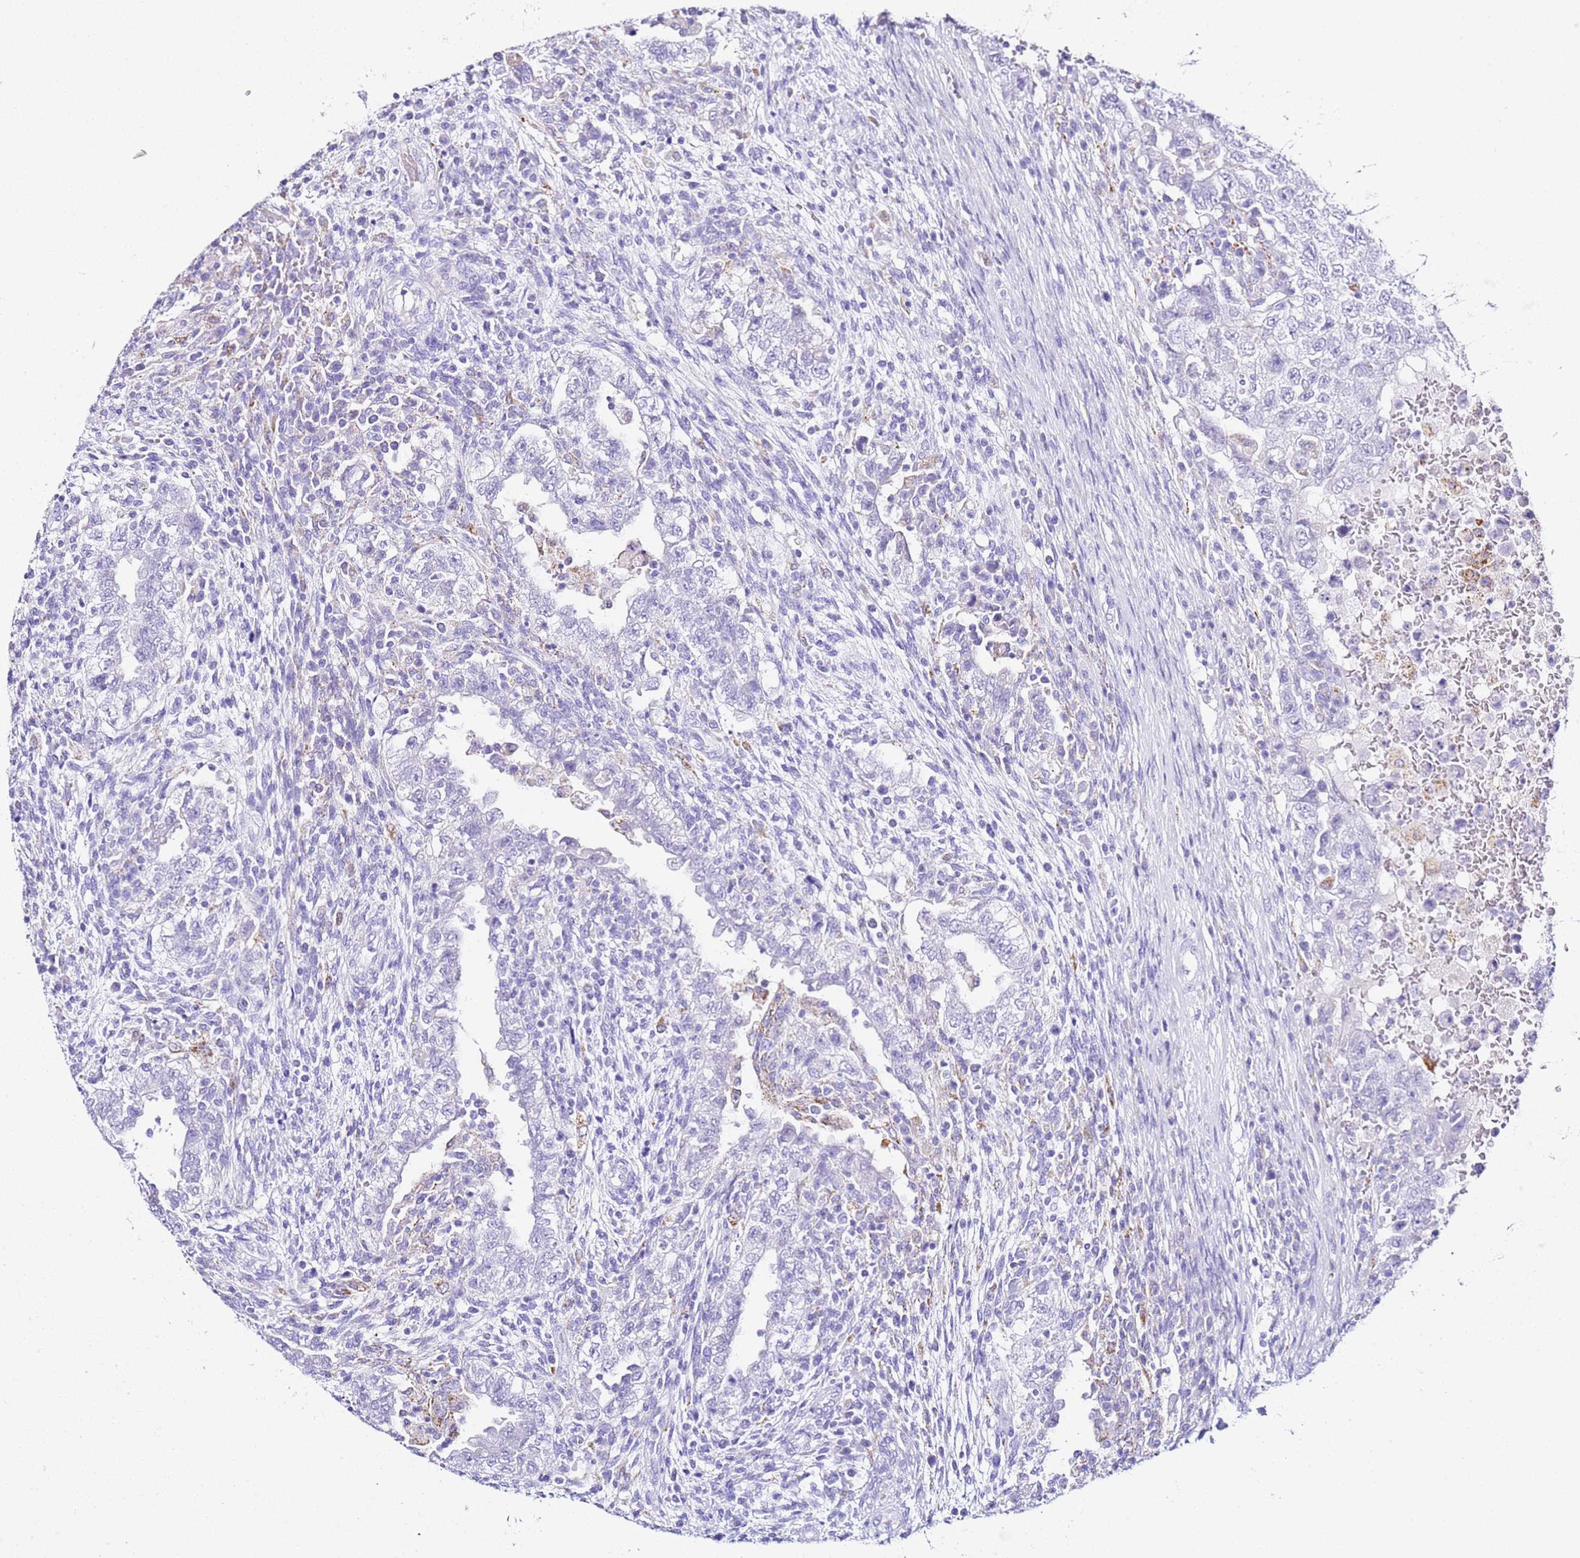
{"staining": {"intensity": "negative", "quantity": "none", "location": "none"}, "tissue": "testis cancer", "cell_type": "Tumor cells", "image_type": "cancer", "snomed": [{"axis": "morphology", "description": "Carcinoma, Embryonal, NOS"}, {"axis": "topography", "description": "Testis"}], "caption": "Tumor cells show no significant positivity in testis embryonal carcinoma. The staining was performed using DAB to visualize the protein expression in brown, while the nuclei were stained in blue with hematoxylin (Magnification: 20x).", "gene": "PTBP2", "patient": {"sex": "male", "age": 26}}